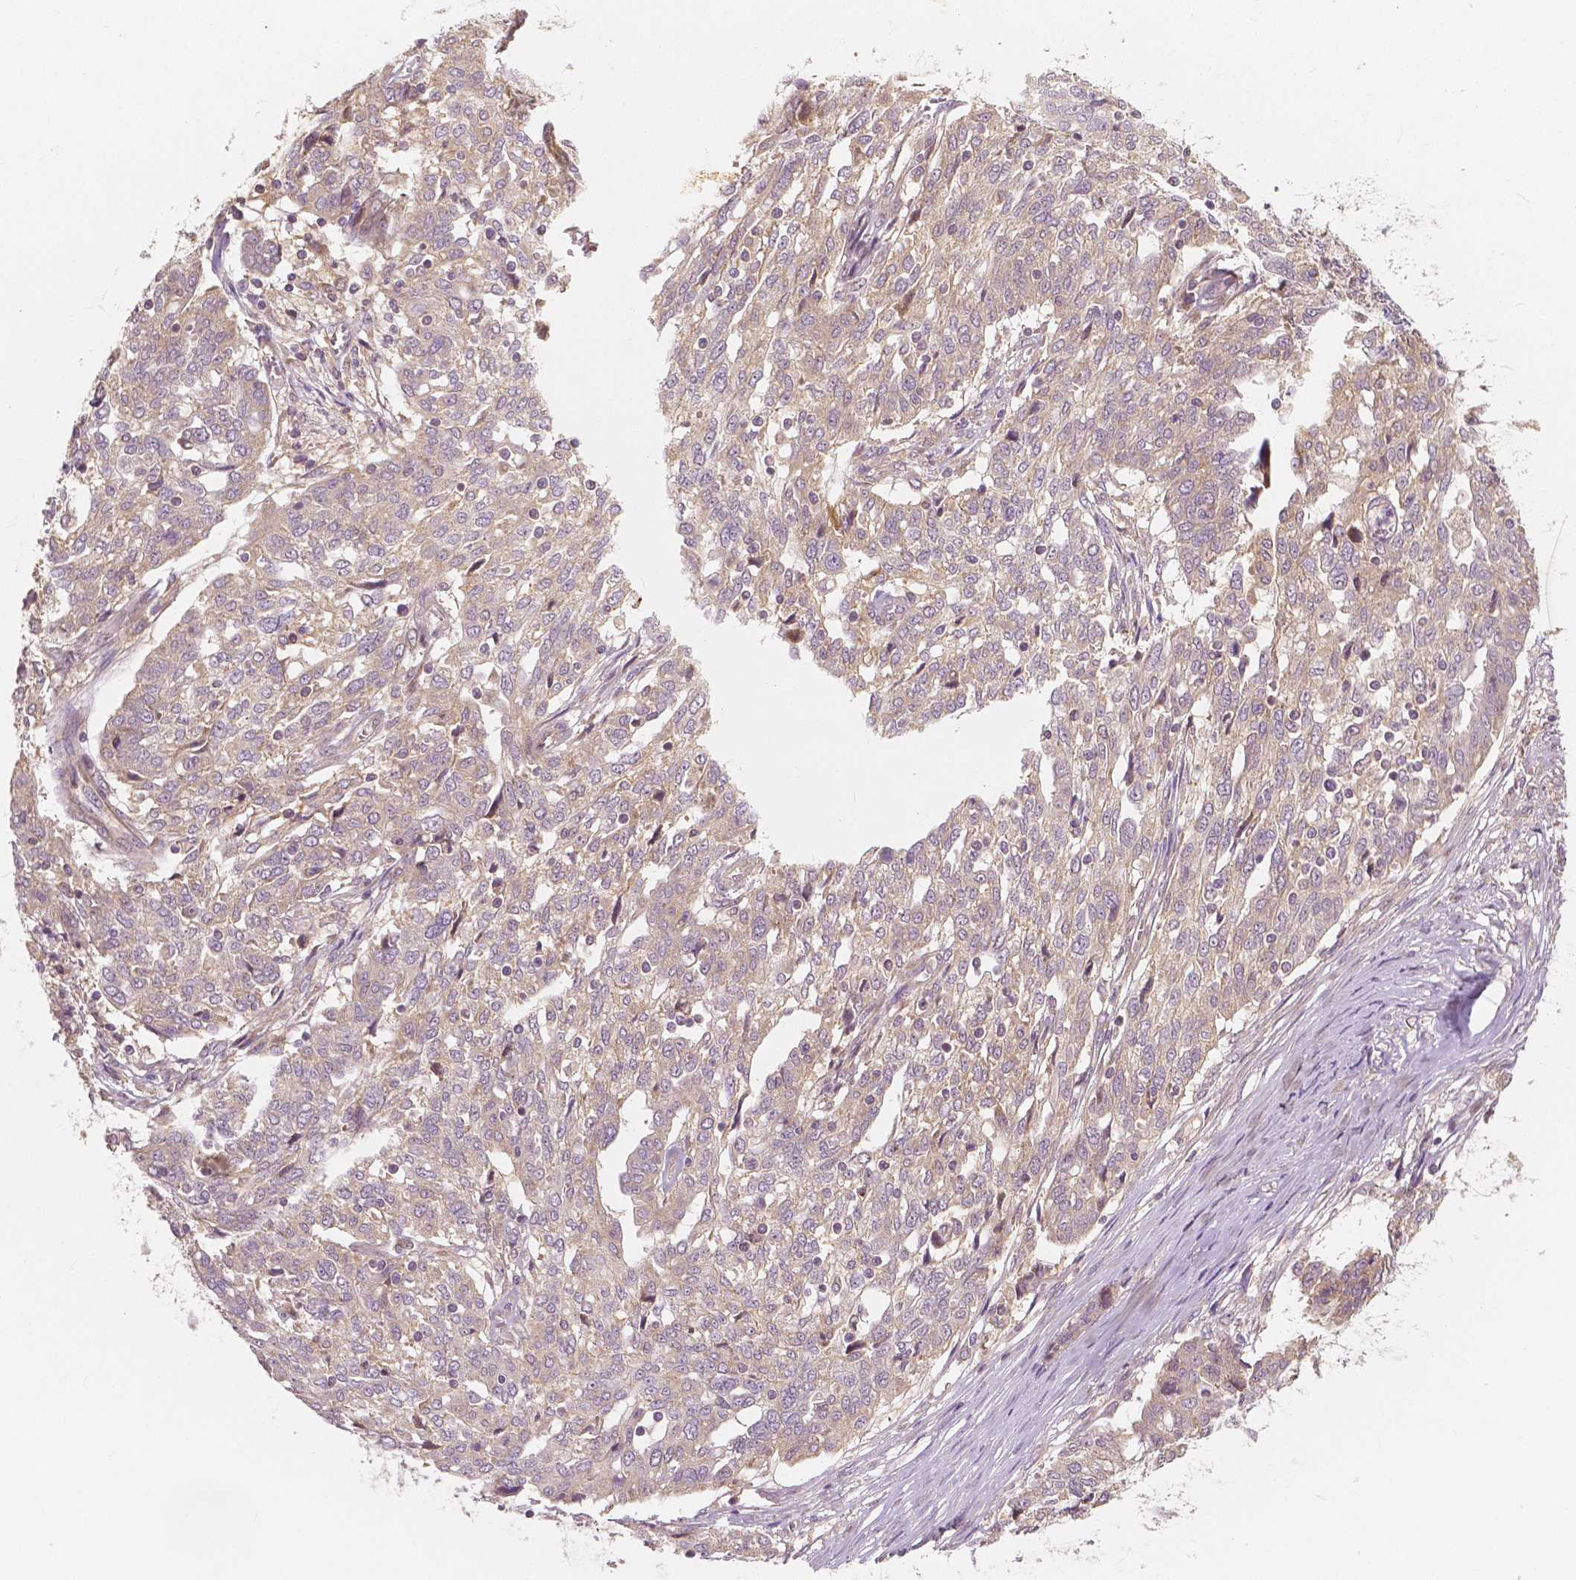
{"staining": {"intensity": "weak", "quantity": "<25%", "location": "cytoplasmic/membranous"}, "tissue": "ovarian cancer", "cell_type": "Tumor cells", "image_type": "cancer", "snomed": [{"axis": "morphology", "description": "Cystadenocarcinoma, serous, NOS"}, {"axis": "topography", "description": "Ovary"}], "caption": "There is no significant positivity in tumor cells of serous cystadenocarcinoma (ovarian).", "gene": "SNX12", "patient": {"sex": "female", "age": 67}}